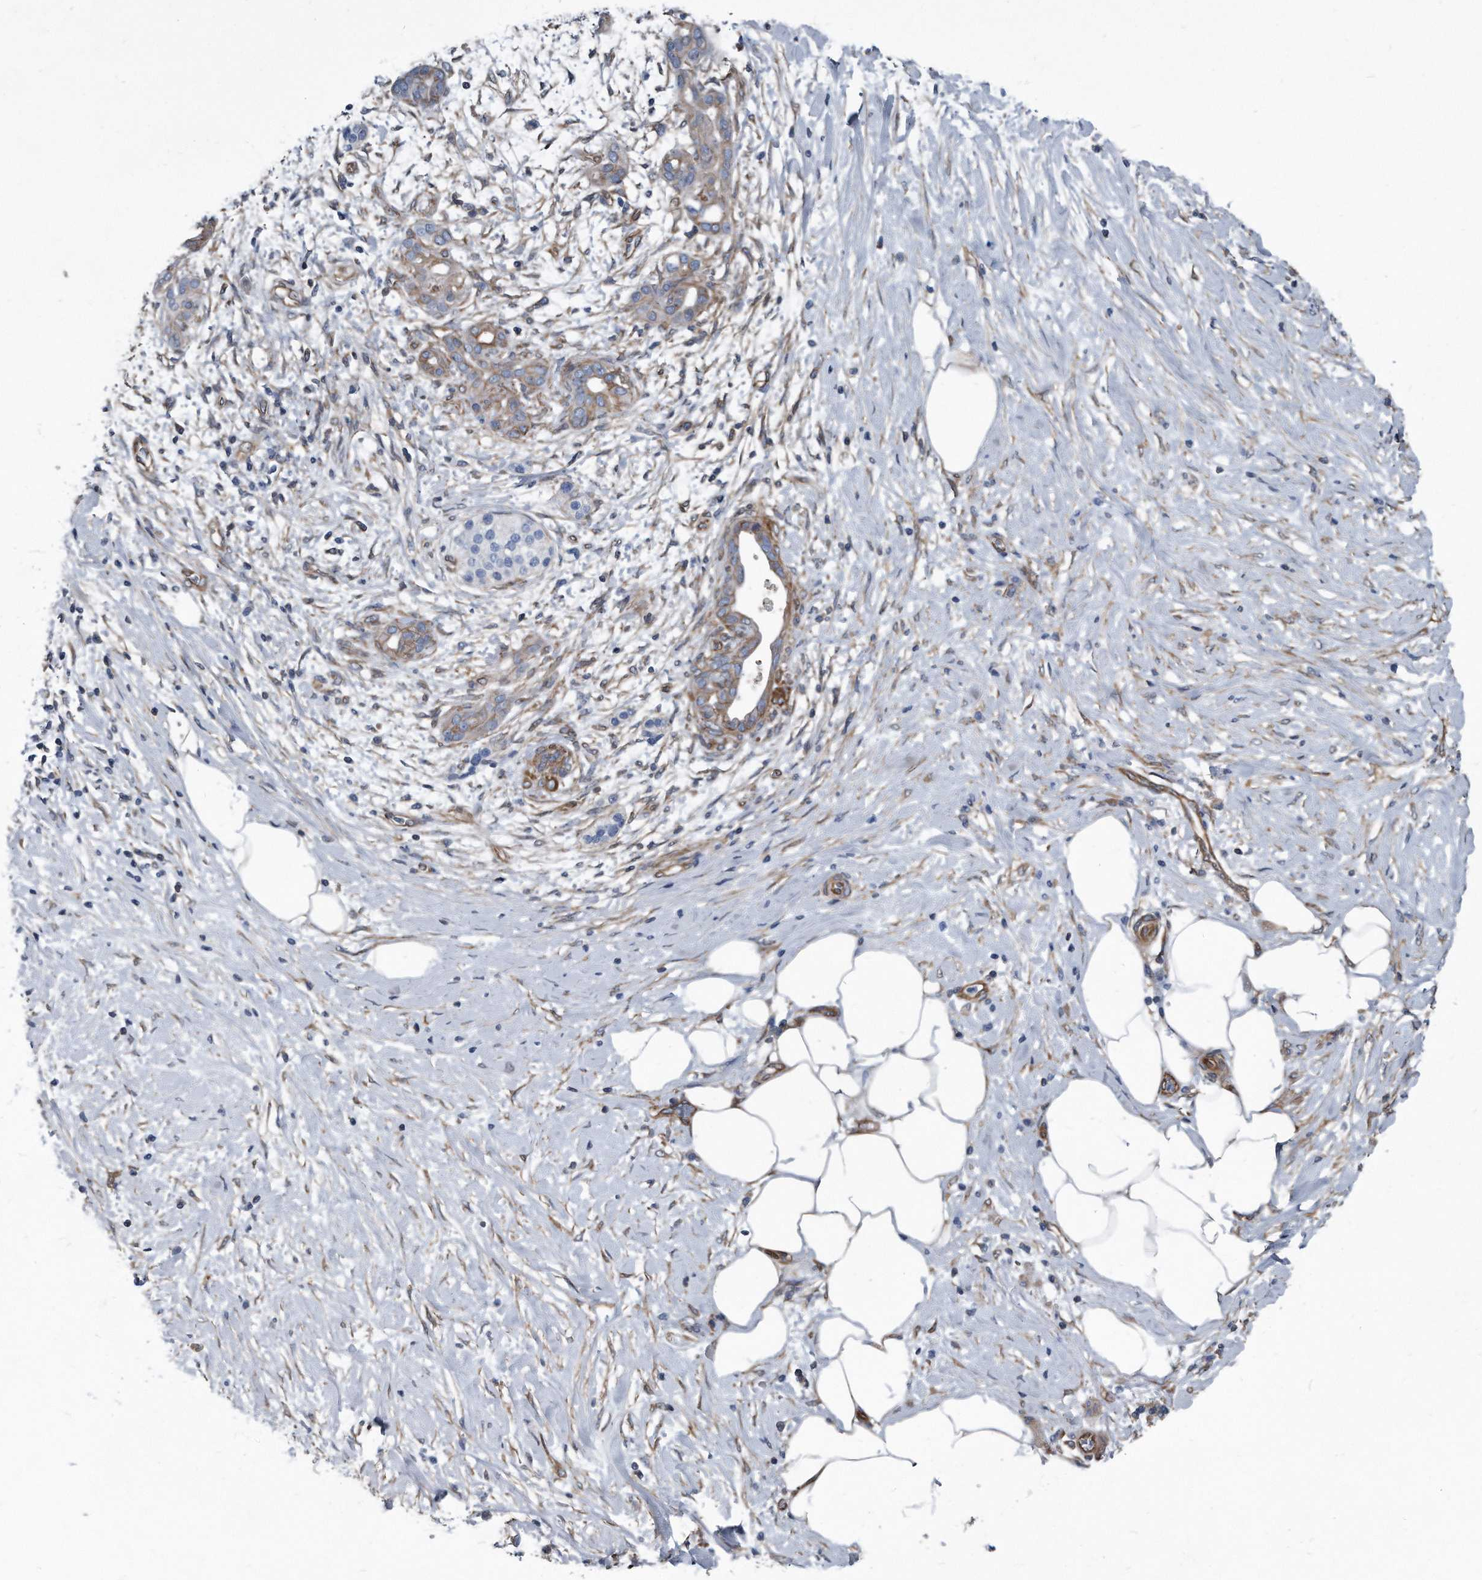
{"staining": {"intensity": "moderate", "quantity": ">75%", "location": "cytoplasmic/membranous"}, "tissue": "pancreatic cancer", "cell_type": "Tumor cells", "image_type": "cancer", "snomed": [{"axis": "morphology", "description": "Adenocarcinoma, NOS"}, {"axis": "topography", "description": "Pancreas"}], "caption": "An image of human pancreatic cancer stained for a protein displays moderate cytoplasmic/membranous brown staining in tumor cells.", "gene": "PLEC", "patient": {"sex": "male", "age": 58}}